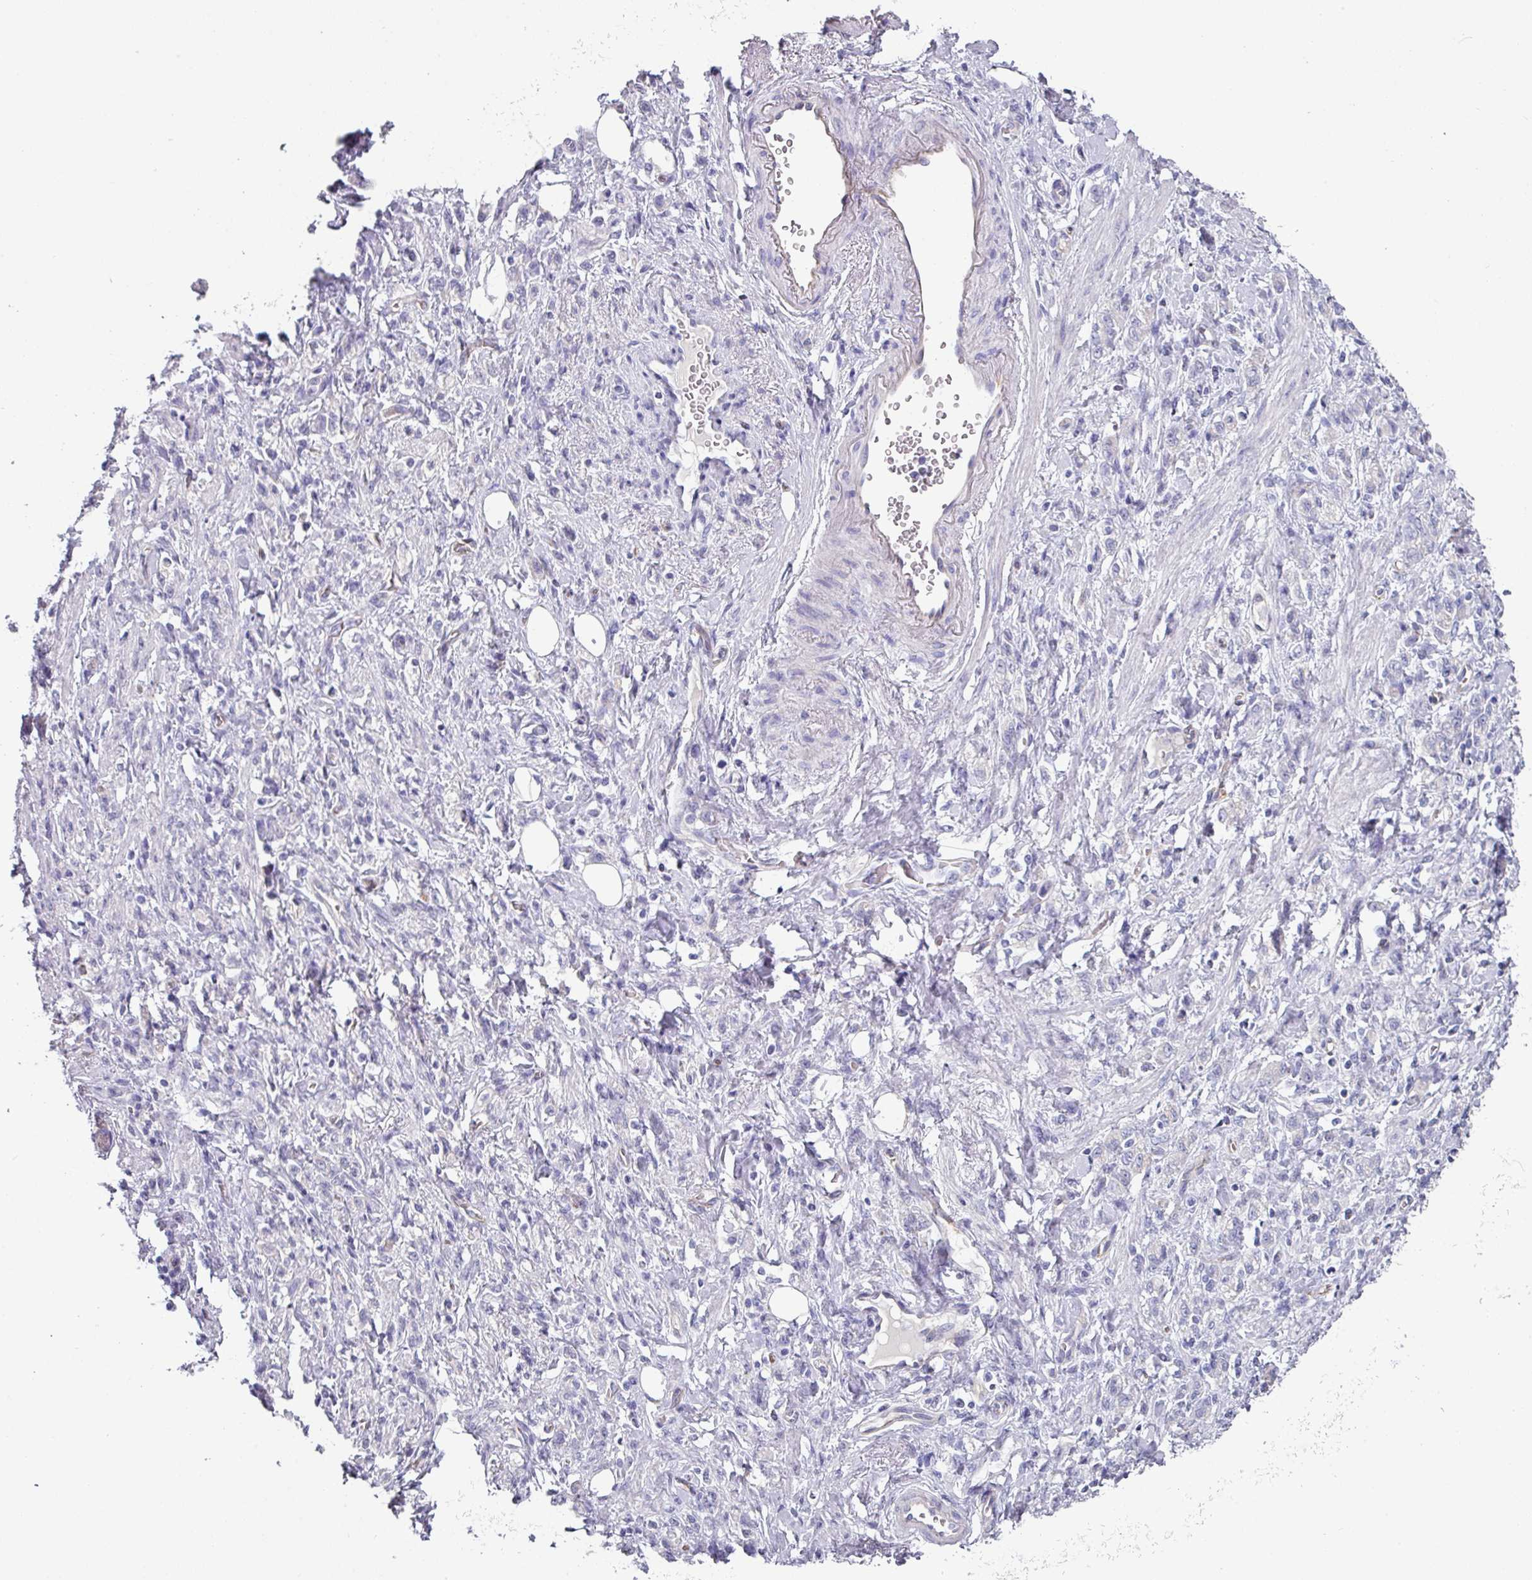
{"staining": {"intensity": "negative", "quantity": "none", "location": "none"}, "tissue": "stomach cancer", "cell_type": "Tumor cells", "image_type": "cancer", "snomed": [{"axis": "morphology", "description": "Adenocarcinoma, NOS"}, {"axis": "topography", "description": "Stomach"}], "caption": "IHC histopathology image of adenocarcinoma (stomach) stained for a protein (brown), which exhibits no positivity in tumor cells.", "gene": "SLC17A7", "patient": {"sex": "male", "age": 77}}